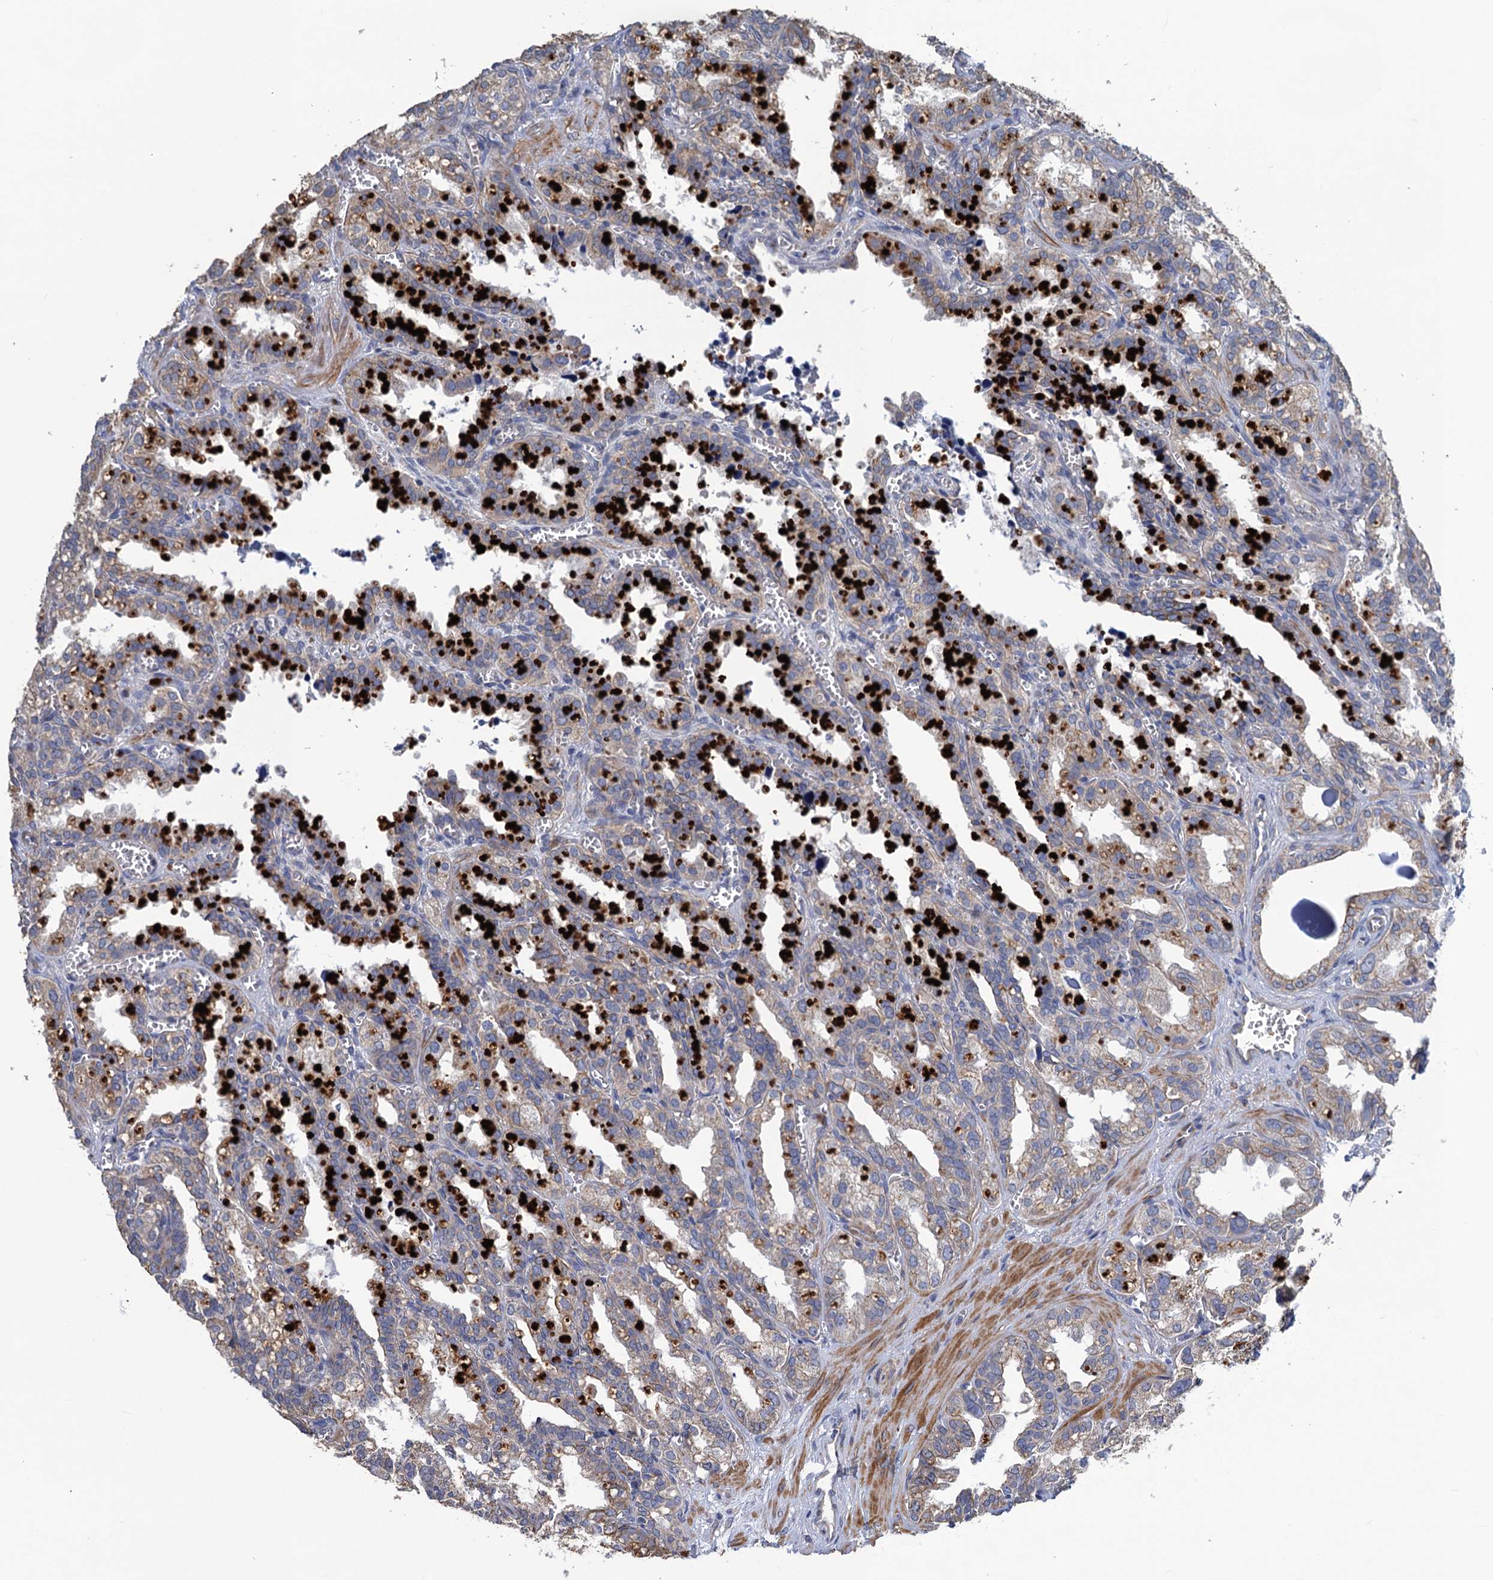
{"staining": {"intensity": "strong", "quantity": "25%-75%", "location": "cytoplasmic/membranous"}, "tissue": "seminal vesicle", "cell_type": "Glandular cells", "image_type": "normal", "snomed": [{"axis": "morphology", "description": "Normal tissue, NOS"}, {"axis": "topography", "description": "Prostate"}, {"axis": "topography", "description": "Seminal veicle"}], "caption": "Protein analysis of benign seminal vesicle displays strong cytoplasmic/membranous staining in about 25%-75% of glandular cells.", "gene": "SMCO3", "patient": {"sex": "male", "age": 51}}